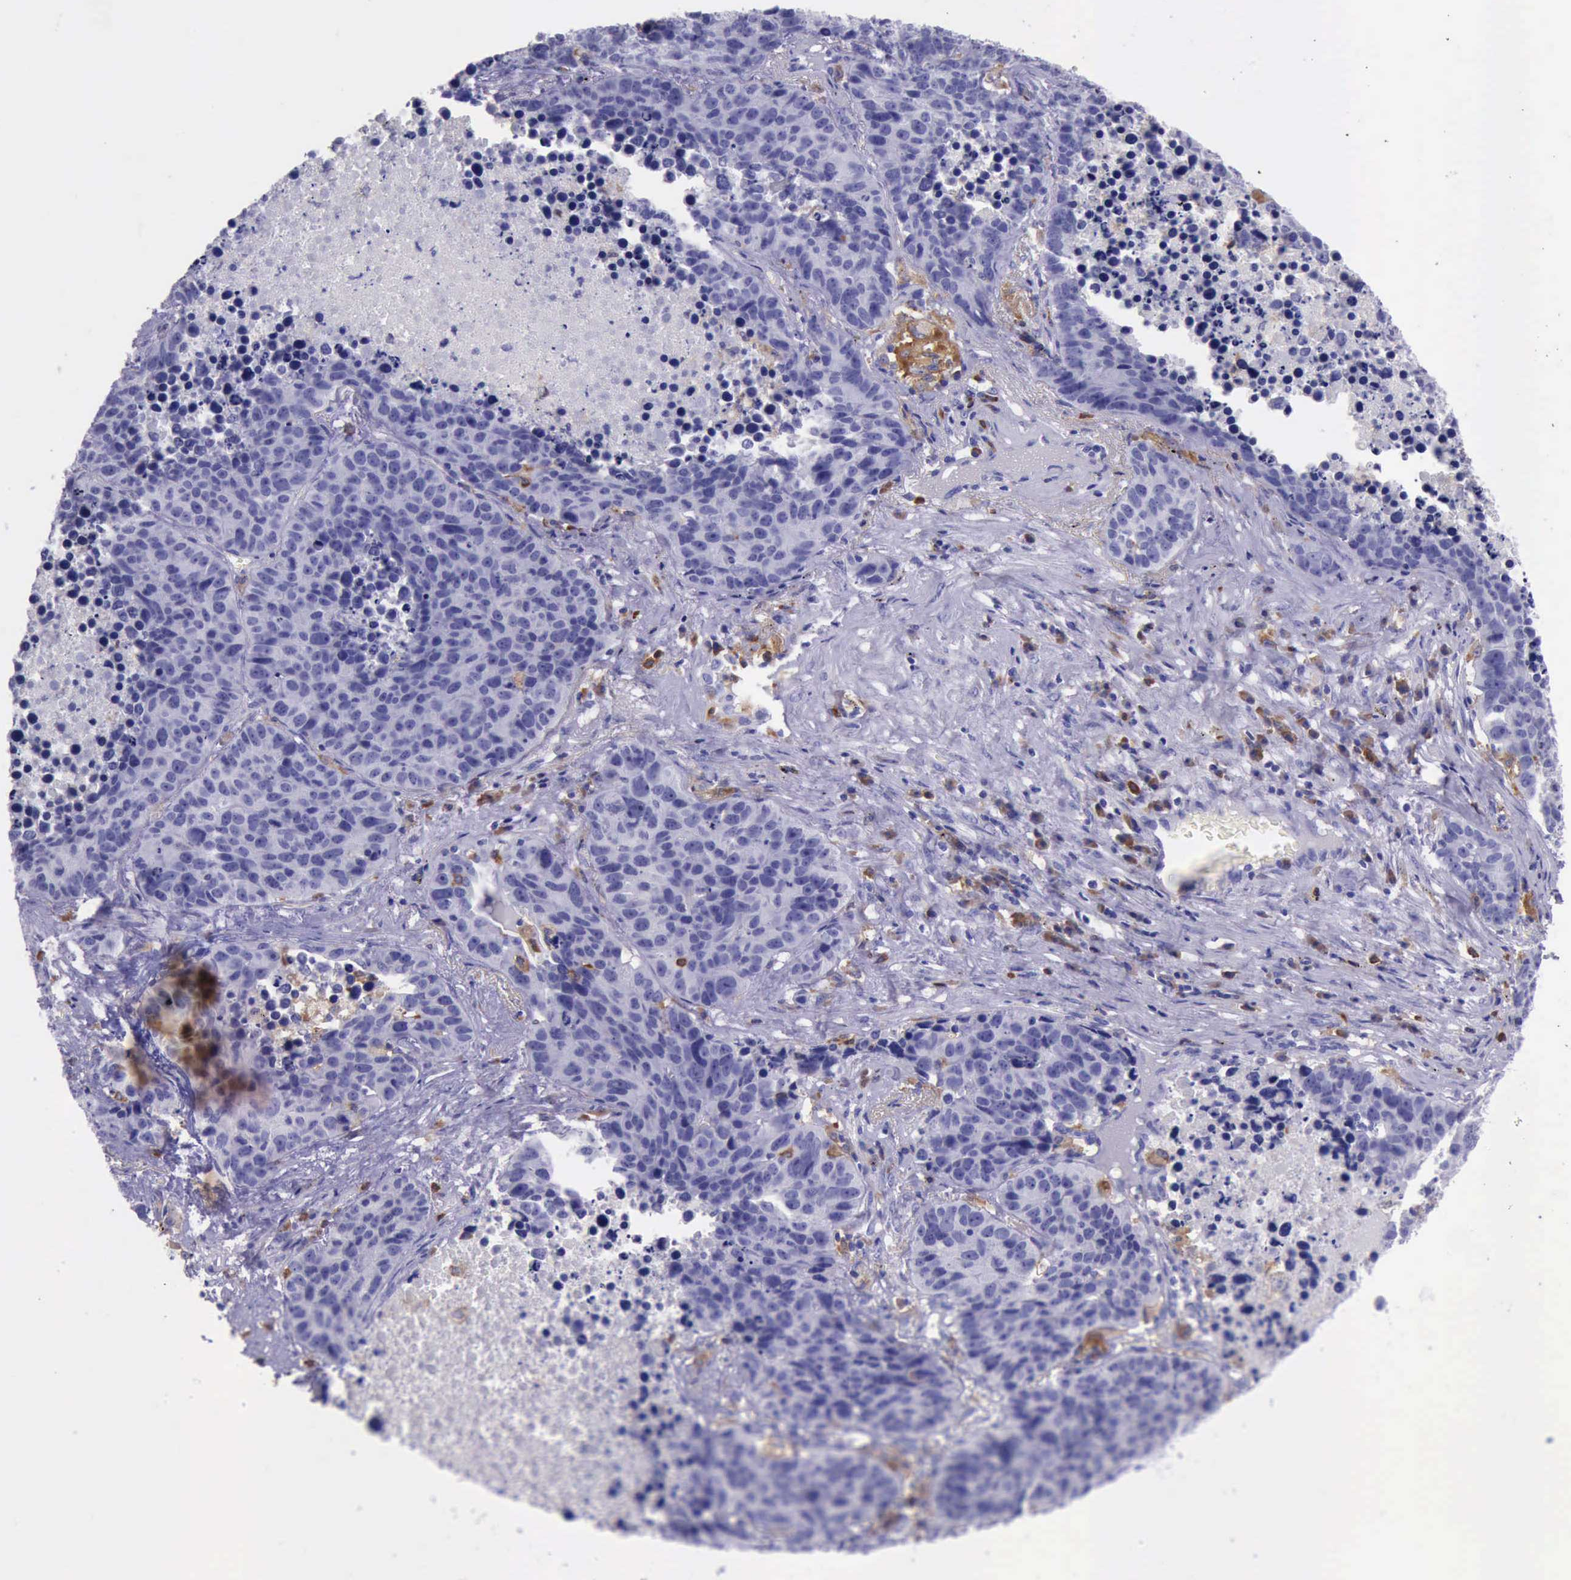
{"staining": {"intensity": "negative", "quantity": "none", "location": "none"}, "tissue": "lung cancer", "cell_type": "Tumor cells", "image_type": "cancer", "snomed": [{"axis": "morphology", "description": "Carcinoid, malignant, NOS"}, {"axis": "topography", "description": "Lung"}], "caption": "Lung cancer stained for a protein using immunohistochemistry exhibits no staining tumor cells.", "gene": "BTK", "patient": {"sex": "male", "age": 60}}